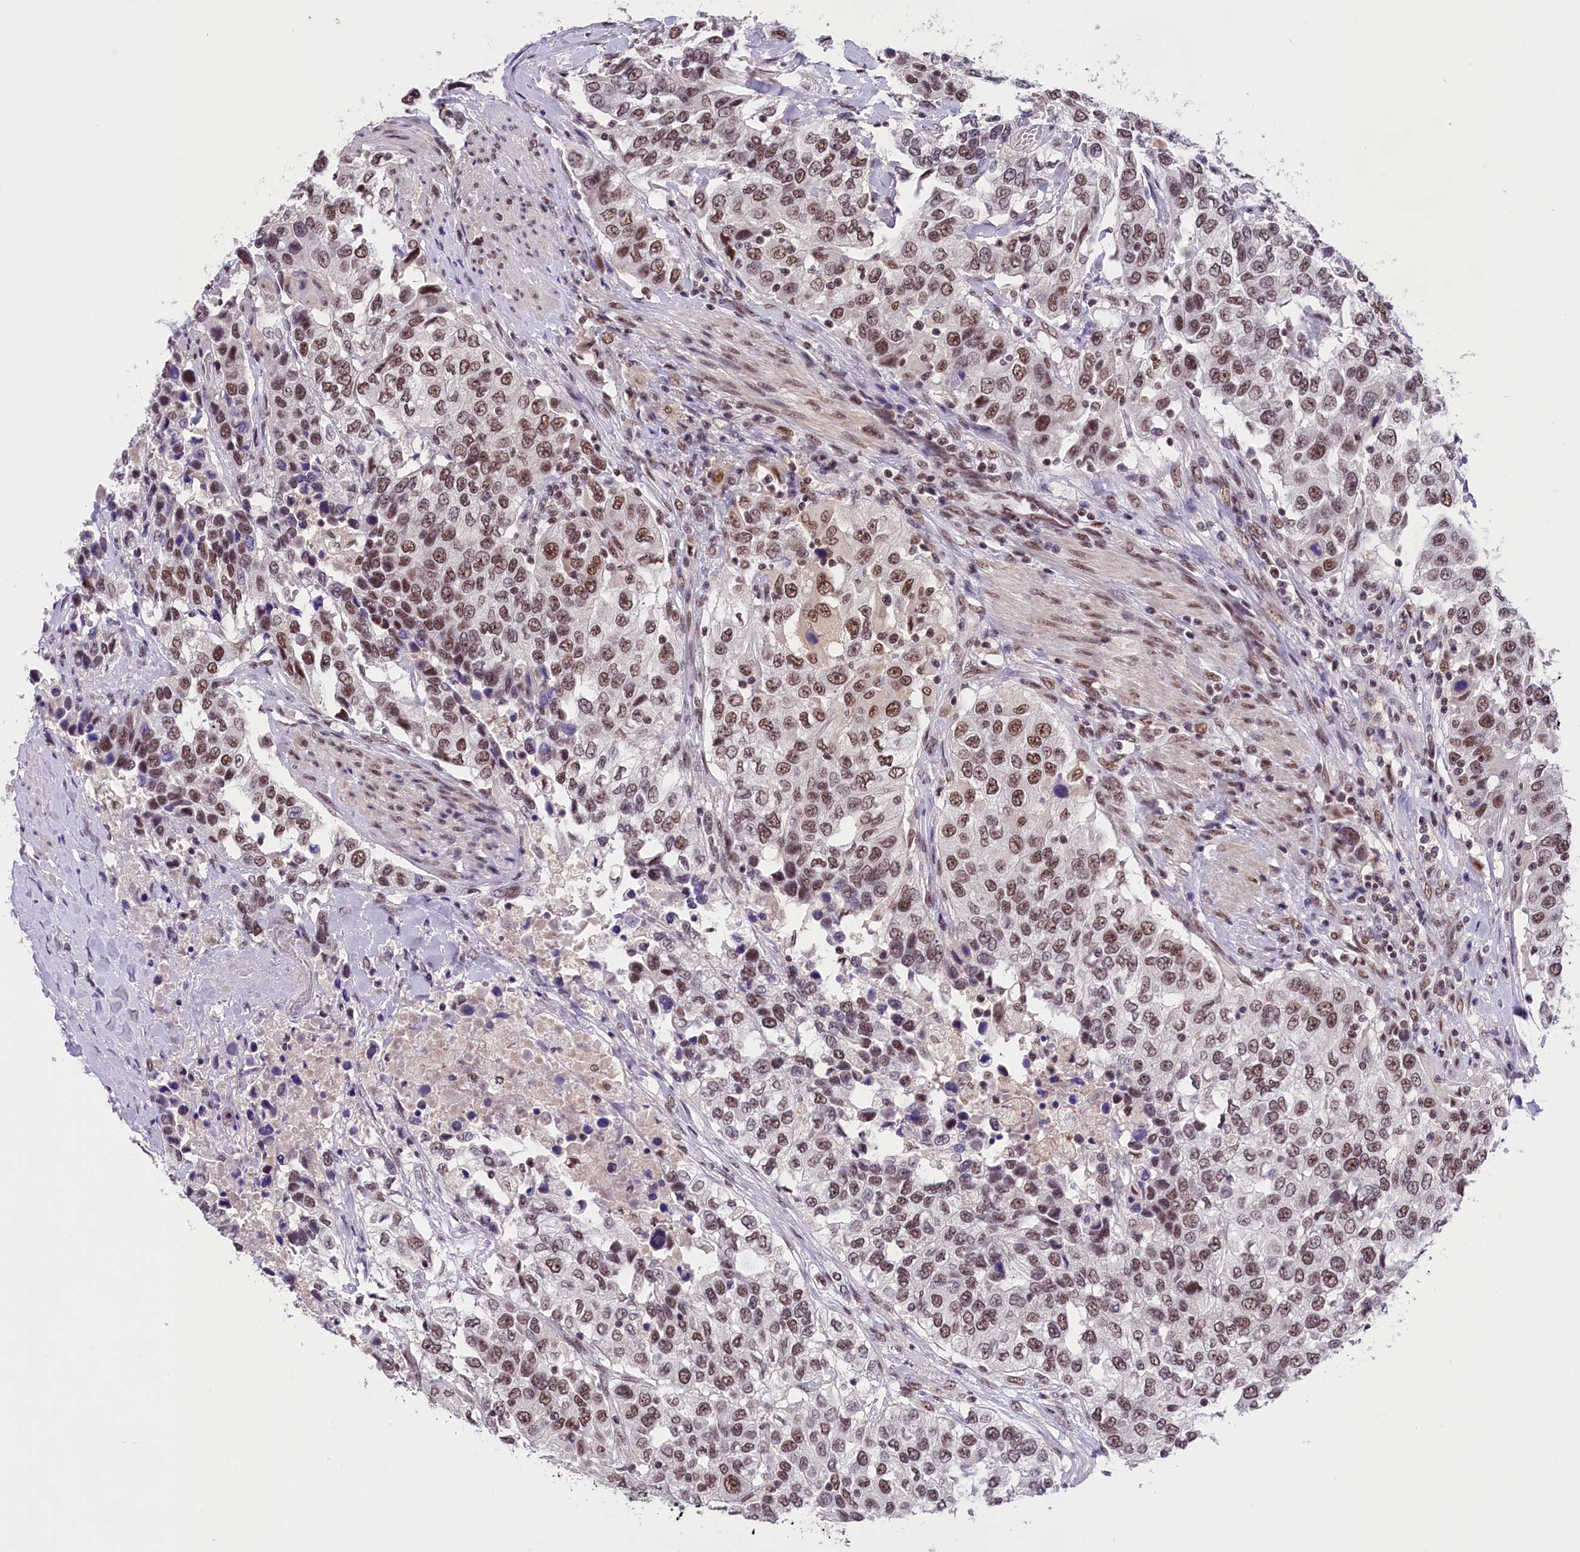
{"staining": {"intensity": "moderate", "quantity": ">75%", "location": "nuclear"}, "tissue": "urothelial cancer", "cell_type": "Tumor cells", "image_type": "cancer", "snomed": [{"axis": "morphology", "description": "Urothelial carcinoma, High grade"}, {"axis": "topography", "description": "Urinary bladder"}], "caption": "A brown stain highlights moderate nuclear staining of a protein in human high-grade urothelial carcinoma tumor cells.", "gene": "ZC3H4", "patient": {"sex": "female", "age": 80}}